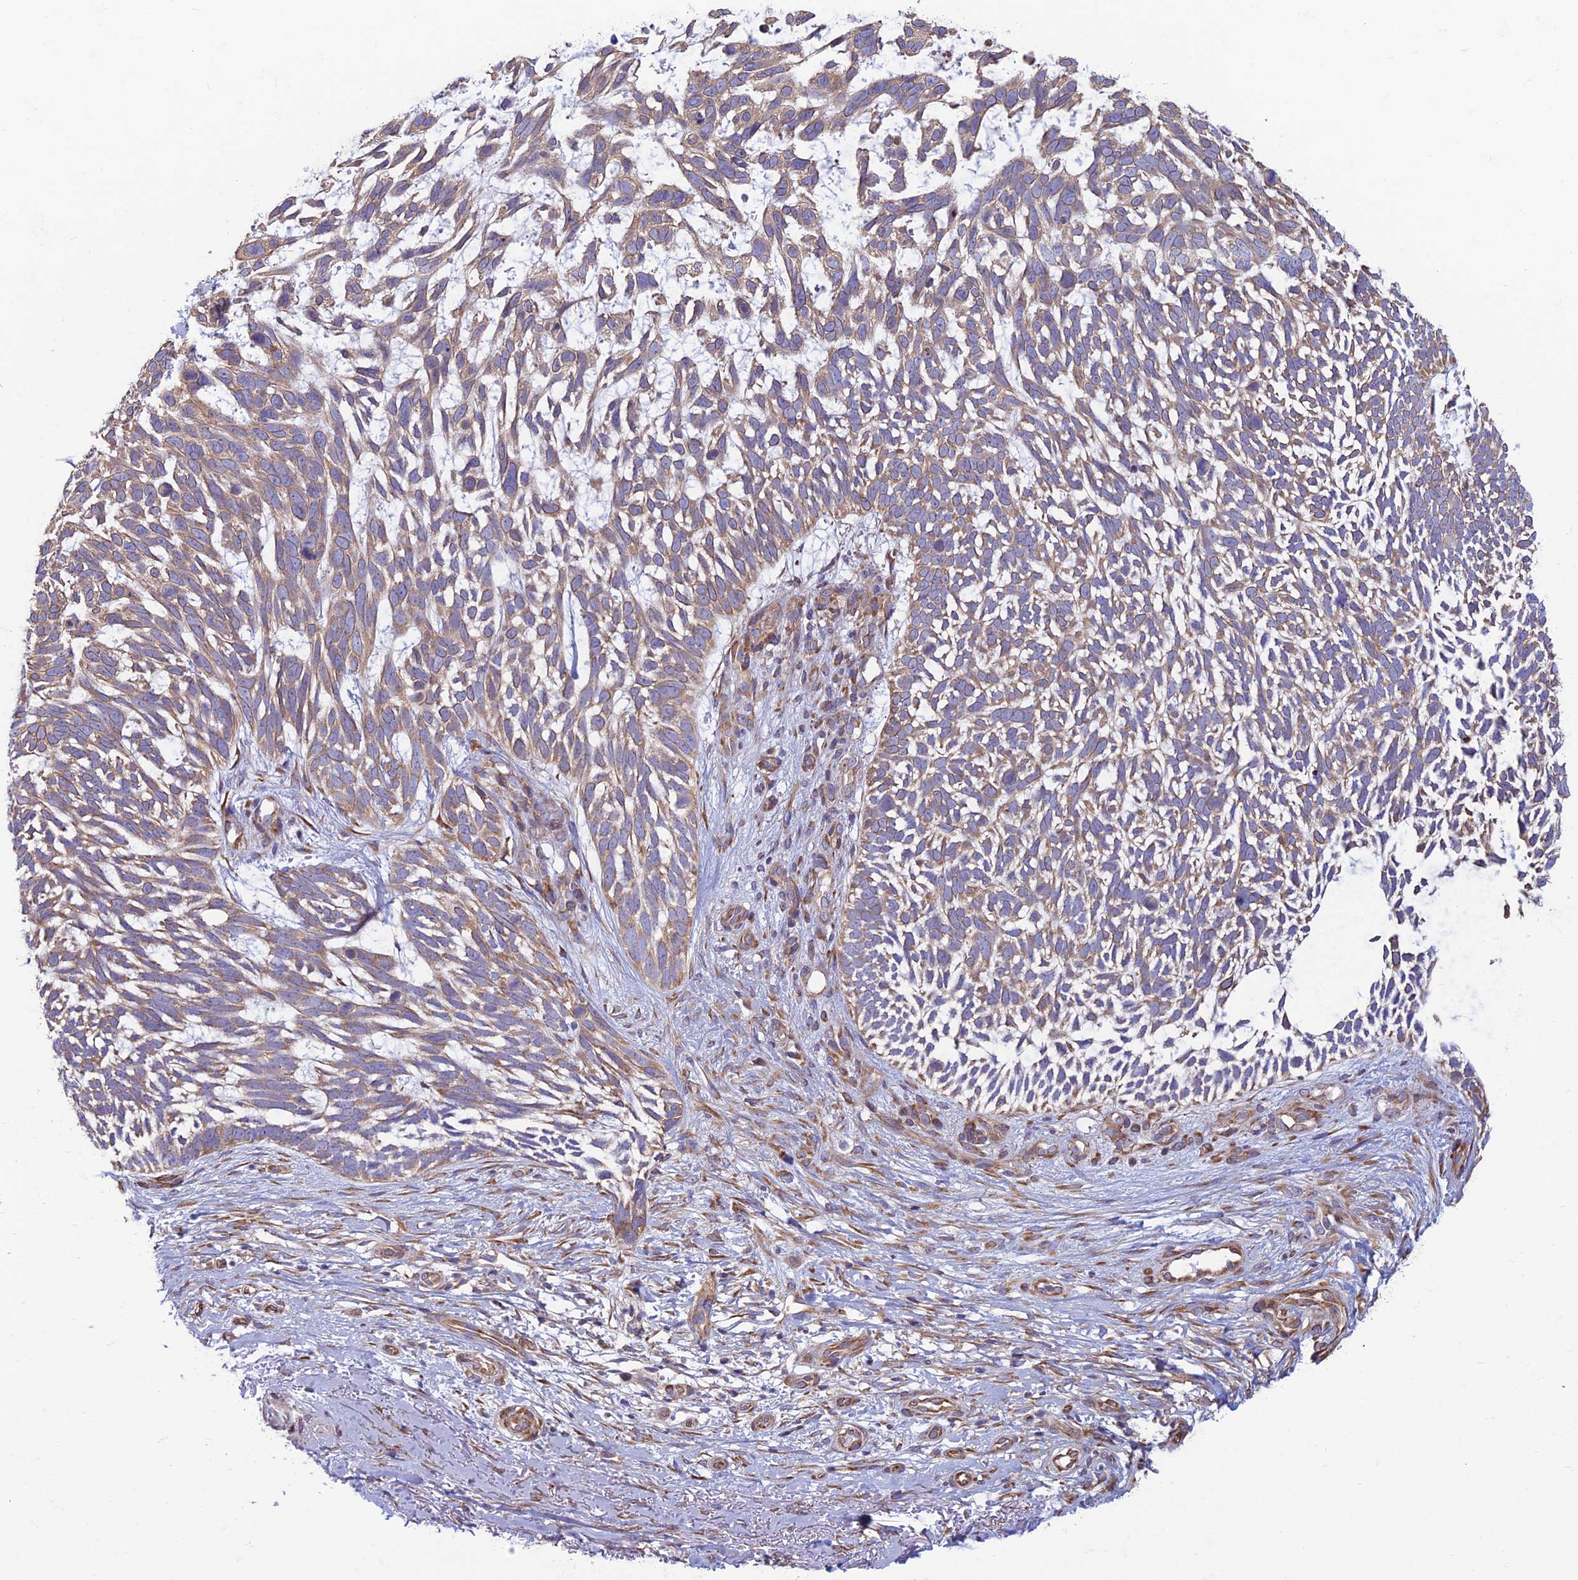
{"staining": {"intensity": "weak", "quantity": ">75%", "location": "cytoplasmic/membranous"}, "tissue": "skin cancer", "cell_type": "Tumor cells", "image_type": "cancer", "snomed": [{"axis": "morphology", "description": "Basal cell carcinoma"}, {"axis": "topography", "description": "Skin"}], "caption": "A low amount of weak cytoplasmic/membranous expression is appreciated in about >75% of tumor cells in skin cancer tissue. (Brightfield microscopy of DAB IHC at high magnification).", "gene": "RPL17-C18orf32", "patient": {"sex": "male", "age": 88}}